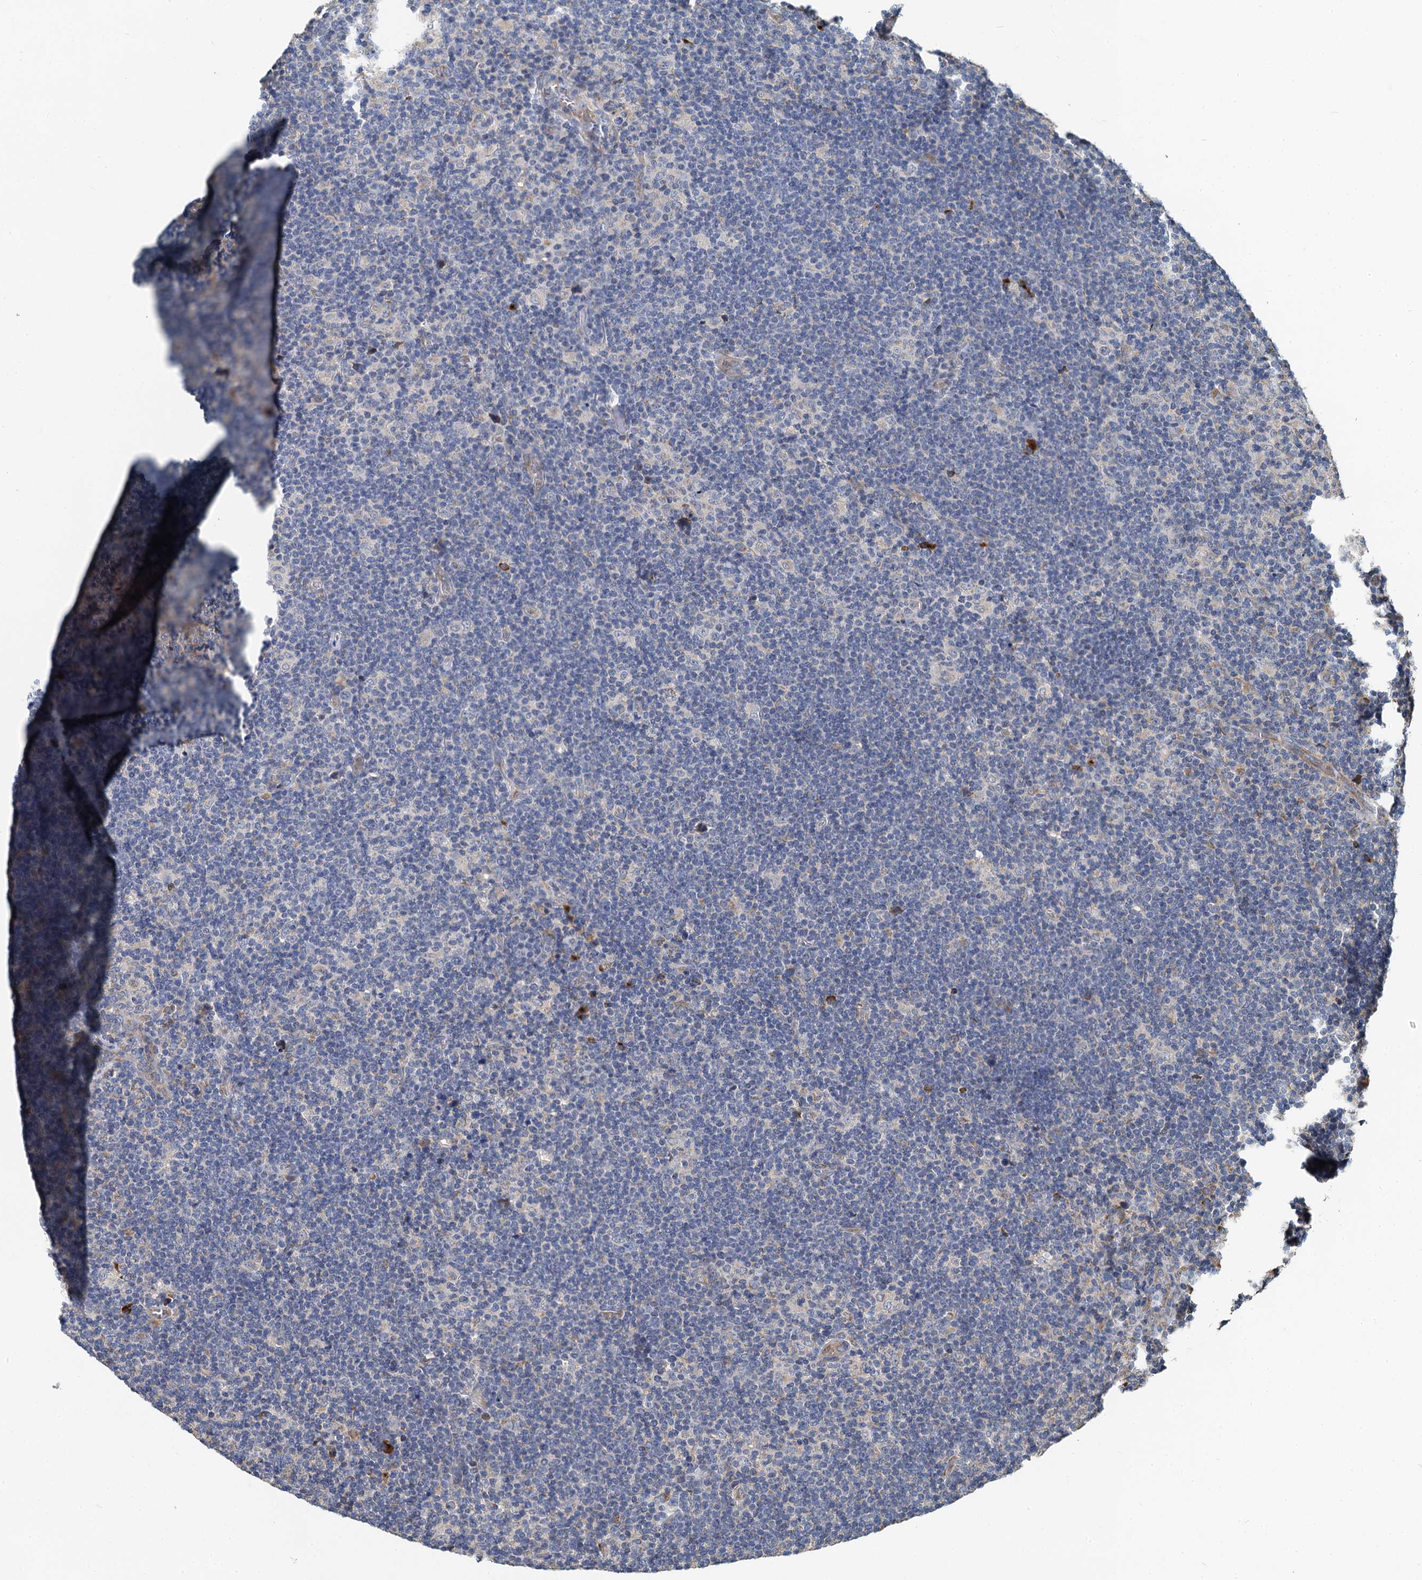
{"staining": {"intensity": "negative", "quantity": "none", "location": "none"}, "tissue": "lymphoma", "cell_type": "Tumor cells", "image_type": "cancer", "snomed": [{"axis": "morphology", "description": "Hodgkin's disease, NOS"}, {"axis": "topography", "description": "Lymph node"}], "caption": "Lymphoma was stained to show a protein in brown. There is no significant staining in tumor cells.", "gene": "NKAPD1", "patient": {"sex": "female", "age": 57}}